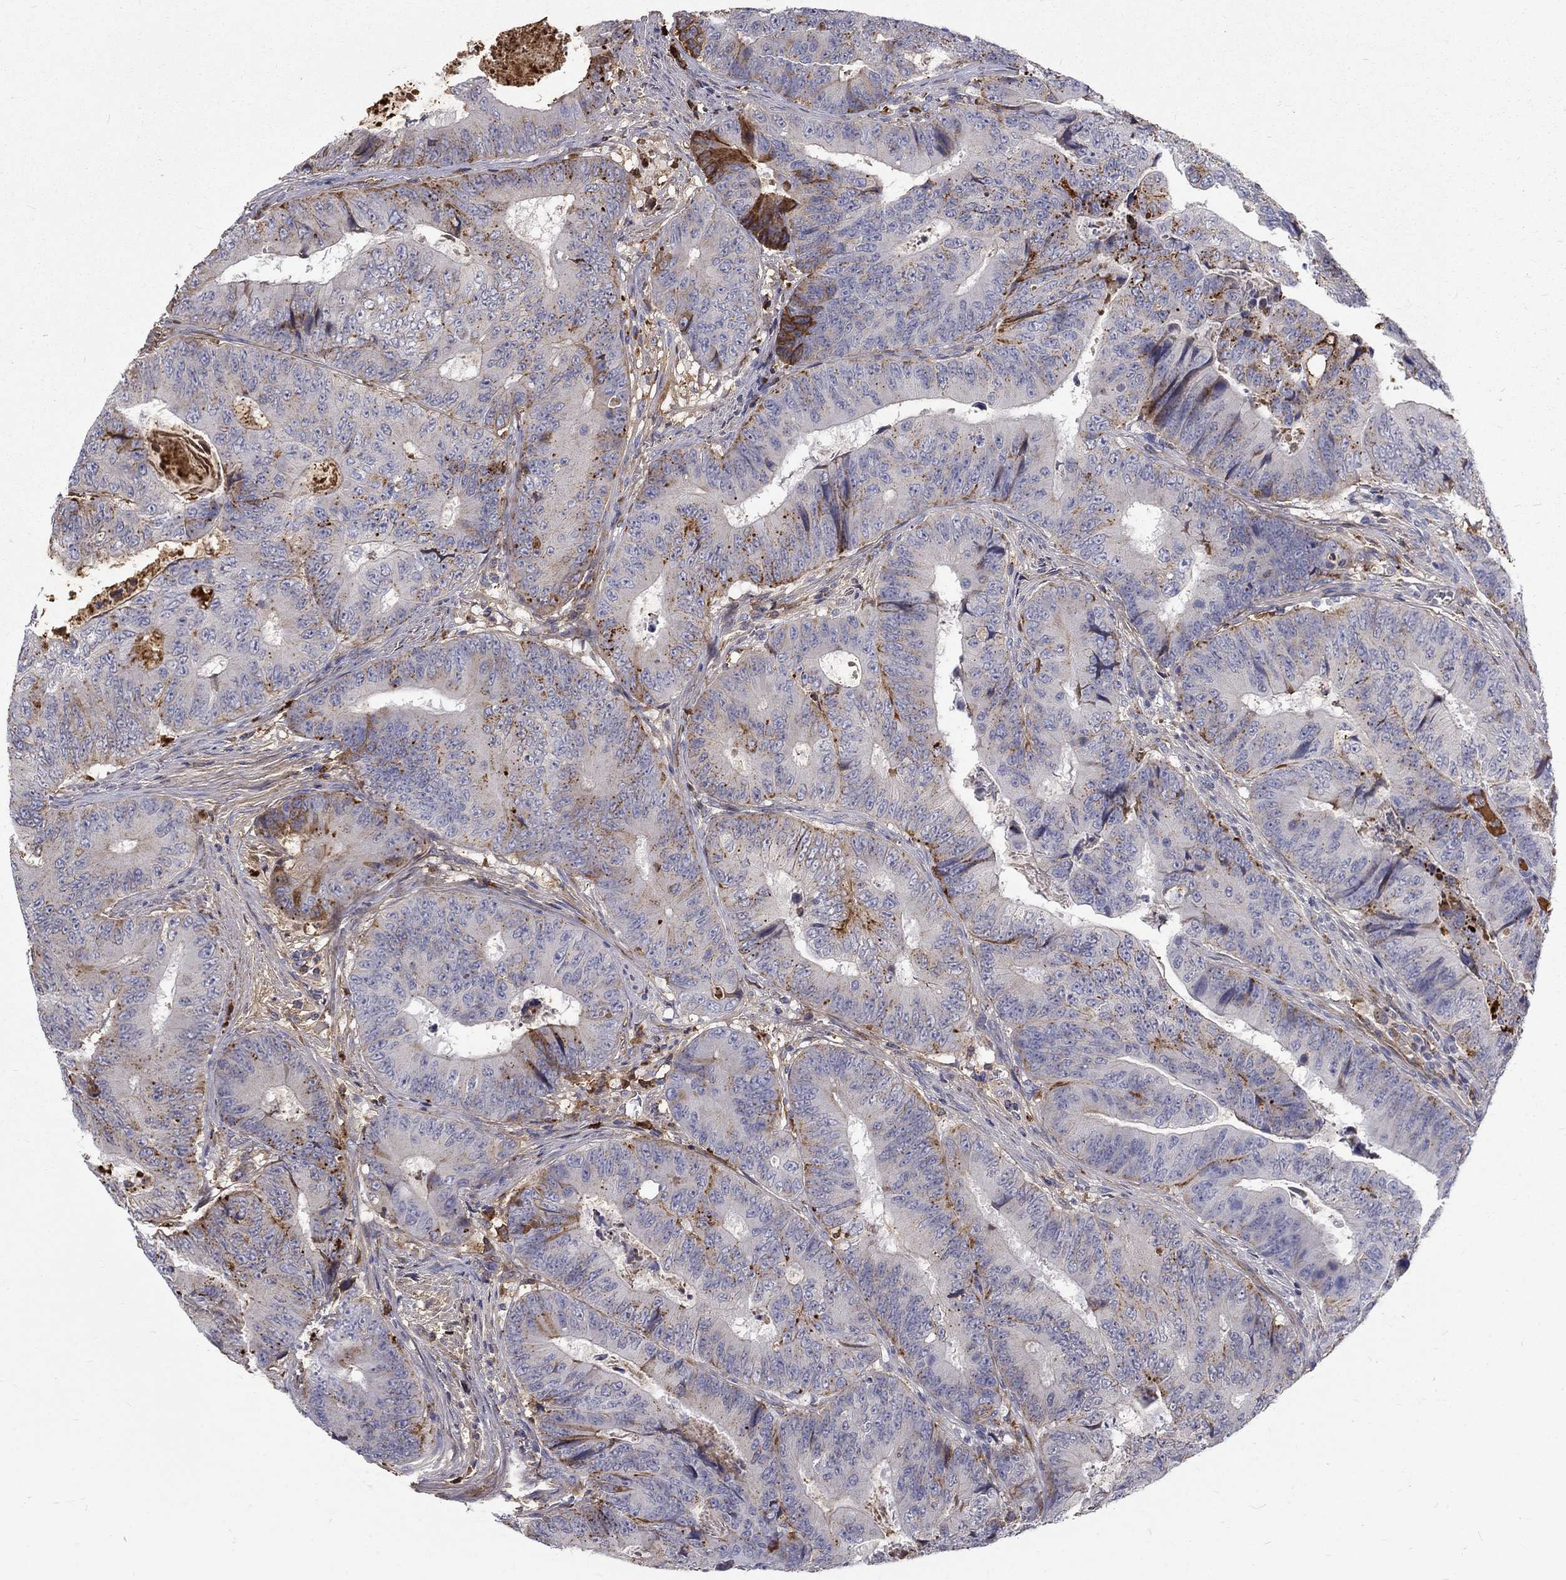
{"staining": {"intensity": "strong", "quantity": "<25%", "location": "cytoplasmic/membranous"}, "tissue": "colorectal cancer", "cell_type": "Tumor cells", "image_type": "cancer", "snomed": [{"axis": "morphology", "description": "Adenocarcinoma, NOS"}, {"axis": "topography", "description": "Colon"}], "caption": "Colorectal cancer (adenocarcinoma) stained with immunohistochemistry (IHC) displays strong cytoplasmic/membranous expression in about <25% of tumor cells.", "gene": "EPDR1", "patient": {"sex": "female", "age": 48}}